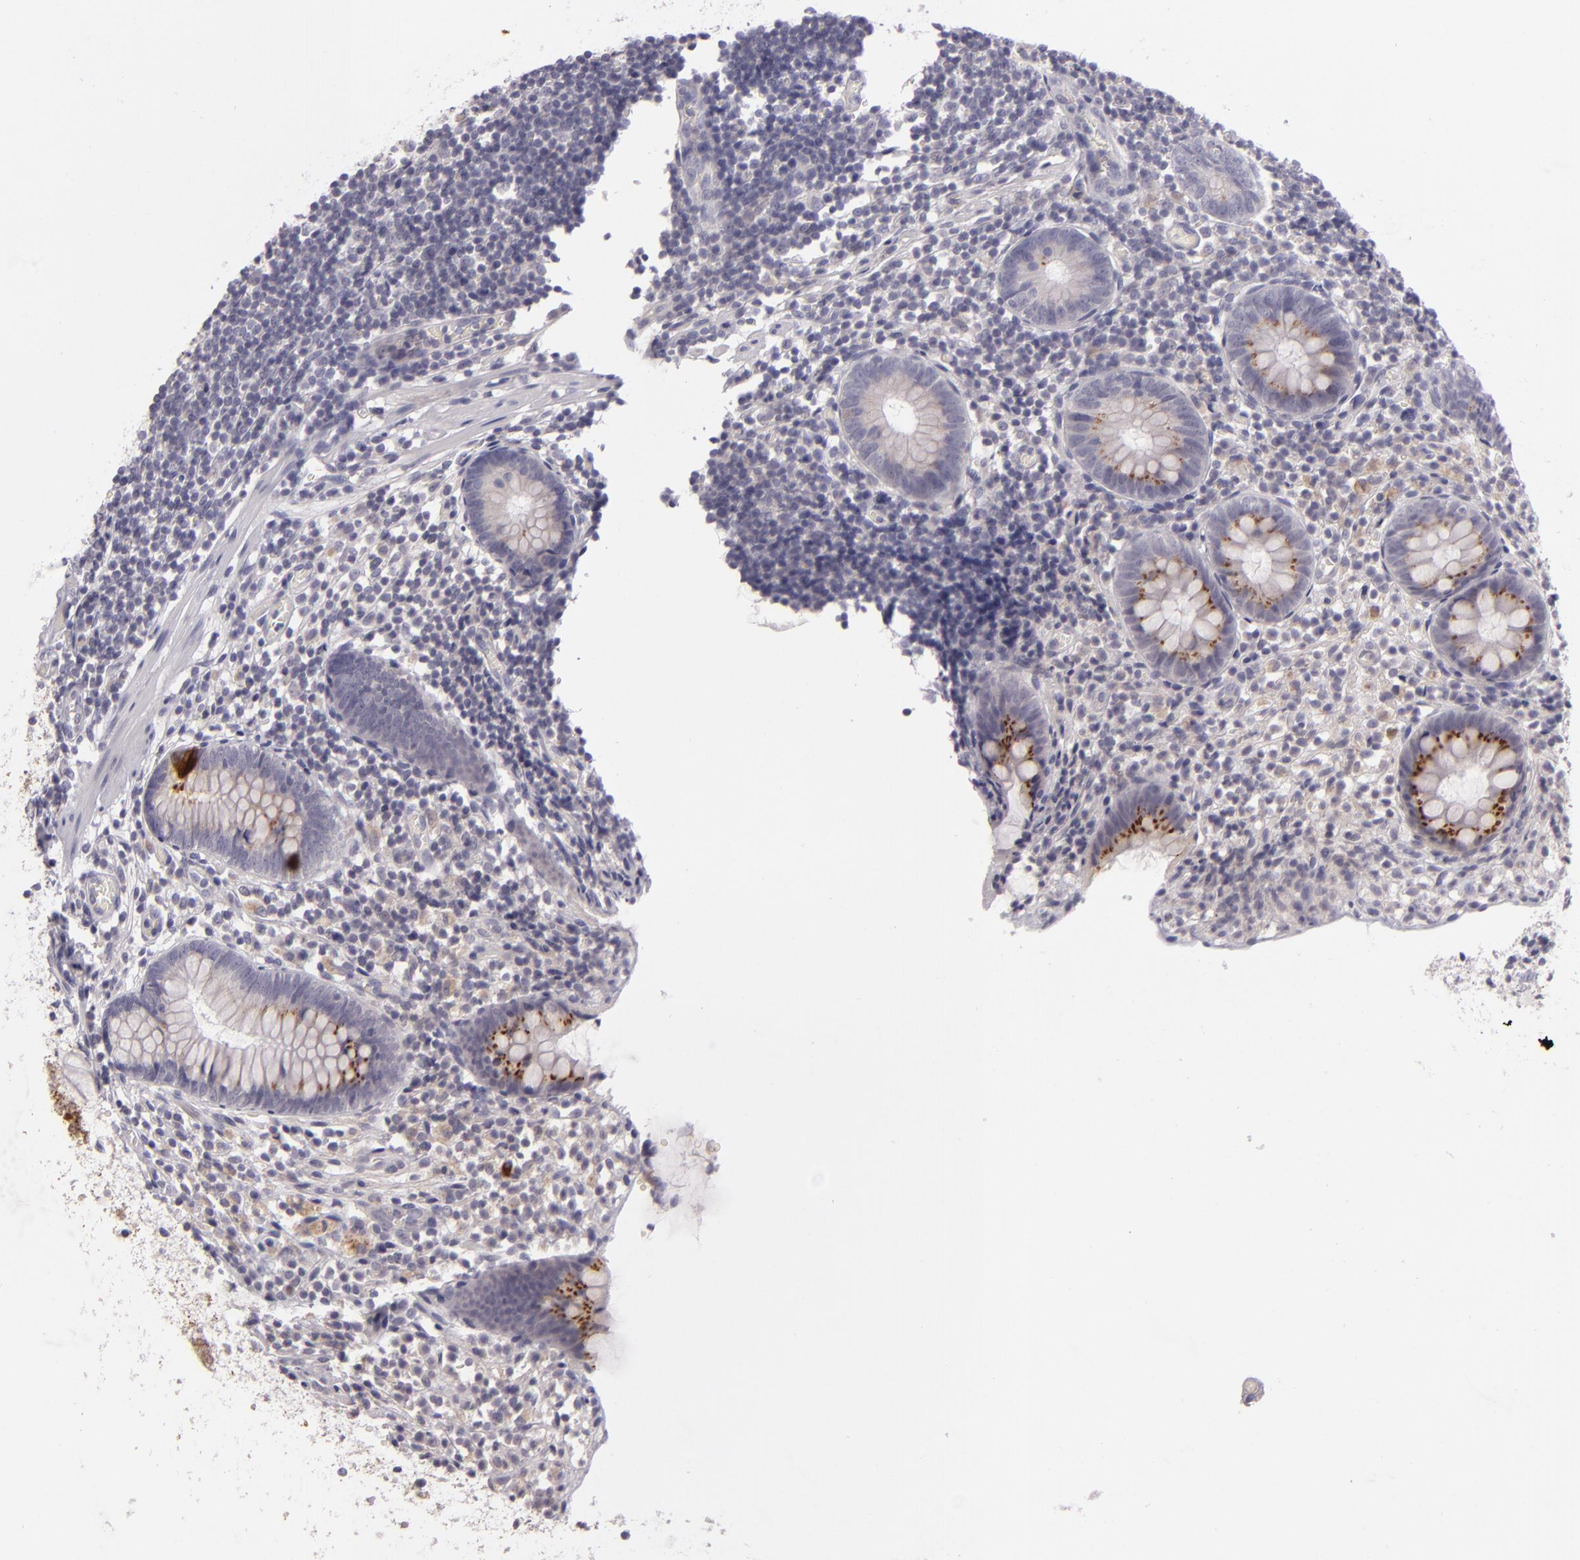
{"staining": {"intensity": "moderate", "quantity": "<25%", "location": "cytoplasmic/membranous"}, "tissue": "appendix", "cell_type": "Glandular cells", "image_type": "normal", "snomed": [{"axis": "morphology", "description": "Normal tissue, NOS"}, {"axis": "topography", "description": "Appendix"}], "caption": "IHC photomicrograph of unremarkable appendix: human appendix stained using IHC shows low levels of moderate protein expression localized specifically in the cytoplasmic/membranous of glandular cells, appearing as a cytoplasmic/membranous brown color.", "gene": "EGFL6", "patient": {"sex": "male", "age": 38}}